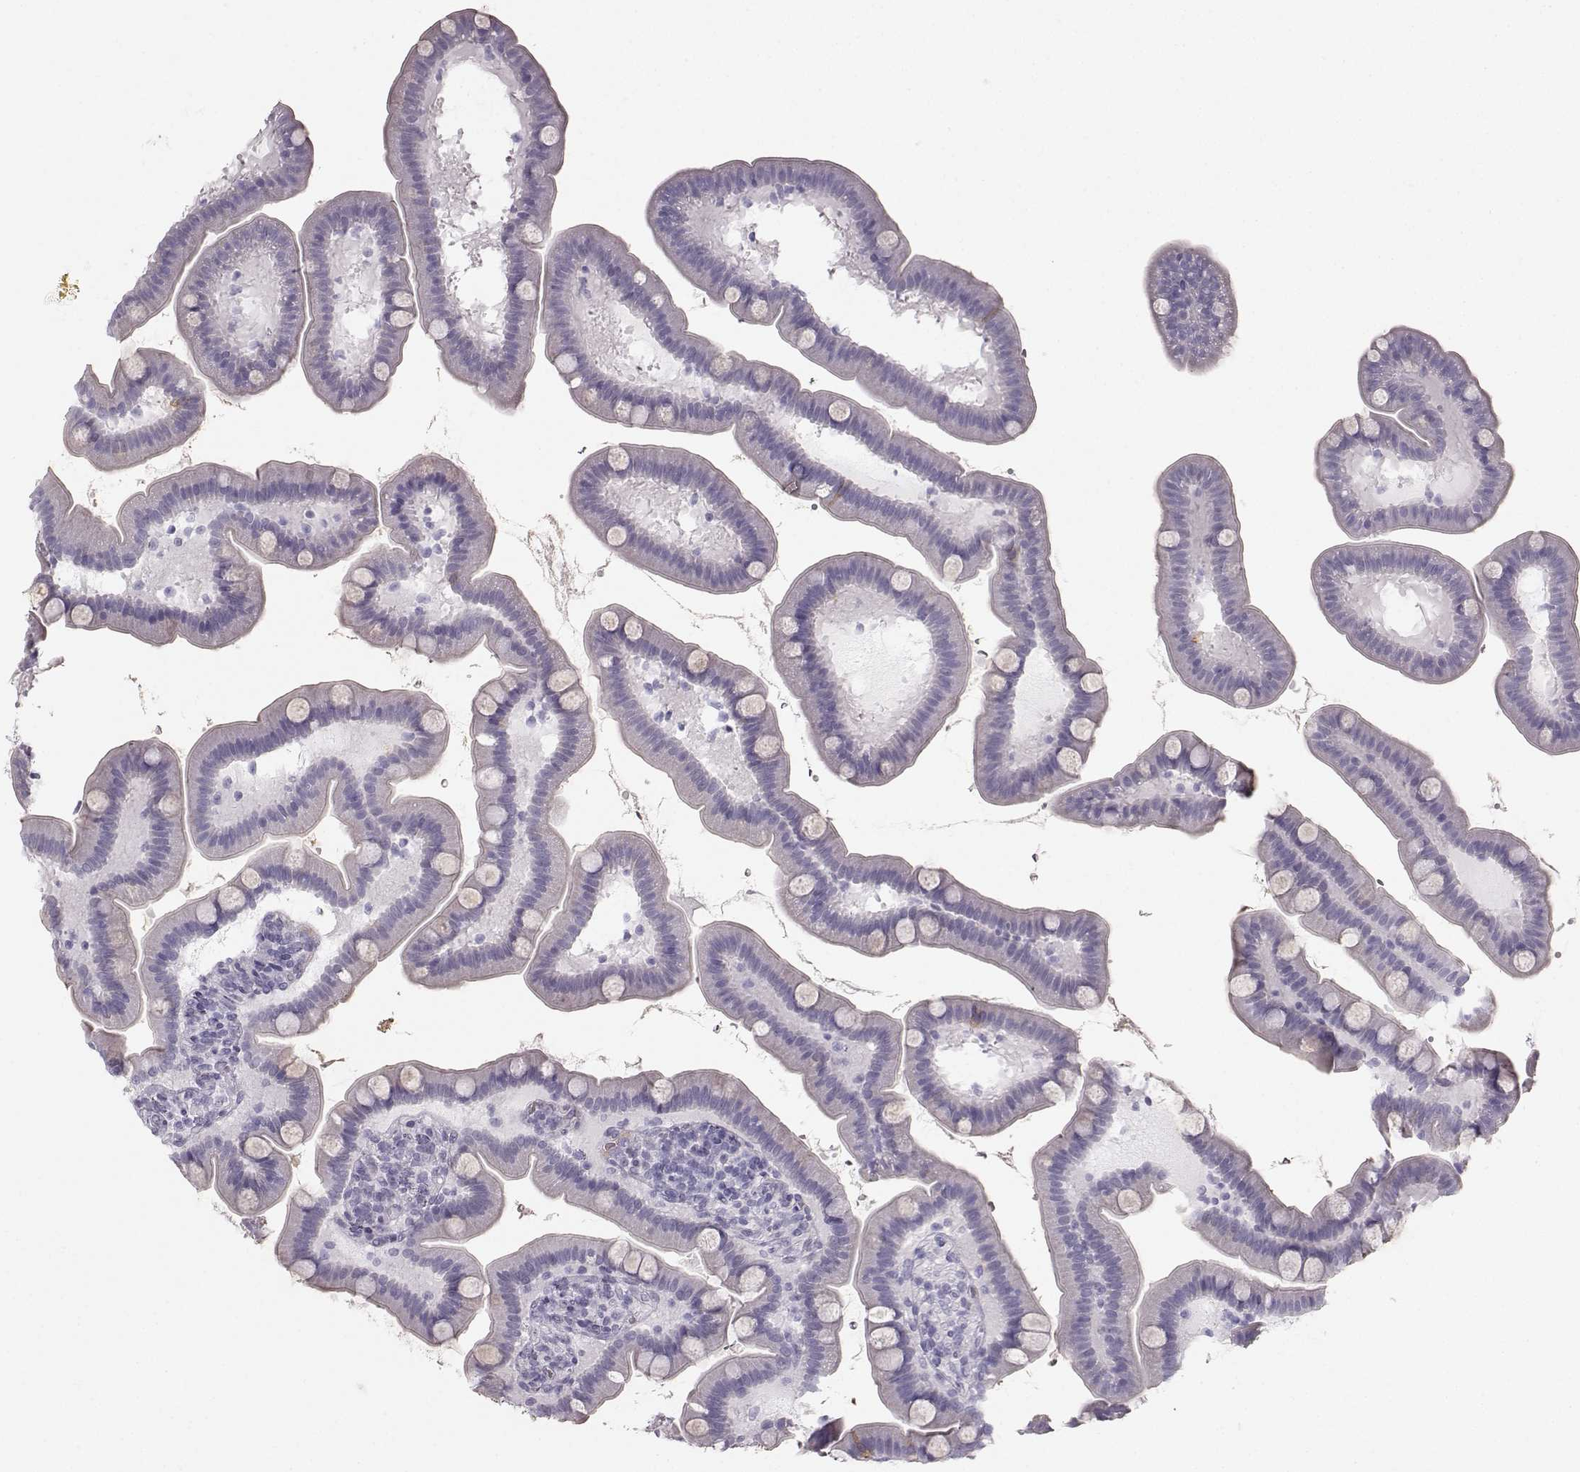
{"staining": {"intensity": "weak", "quantity": "<25%", "location": "cytoplasmic/membranous"}, "tissue": "small intestine", "cell_type": "Glandular cells", "image_type": "normal", "snomed": [{"axis": "morphology", "description": "Normal tissue, NOS"}, {"axis": "topography", "description": "Small intestine"}], "caption": "High magnification brightfield microscopy of normal small intestine stained with DAB (3,3'-diaminobenzidine) (brown) and counterstained with hematoxylin (blue): glandular cells show no significant positivity.", "gene": "CASR", "patient": {"sex": "male", "age": 66}}